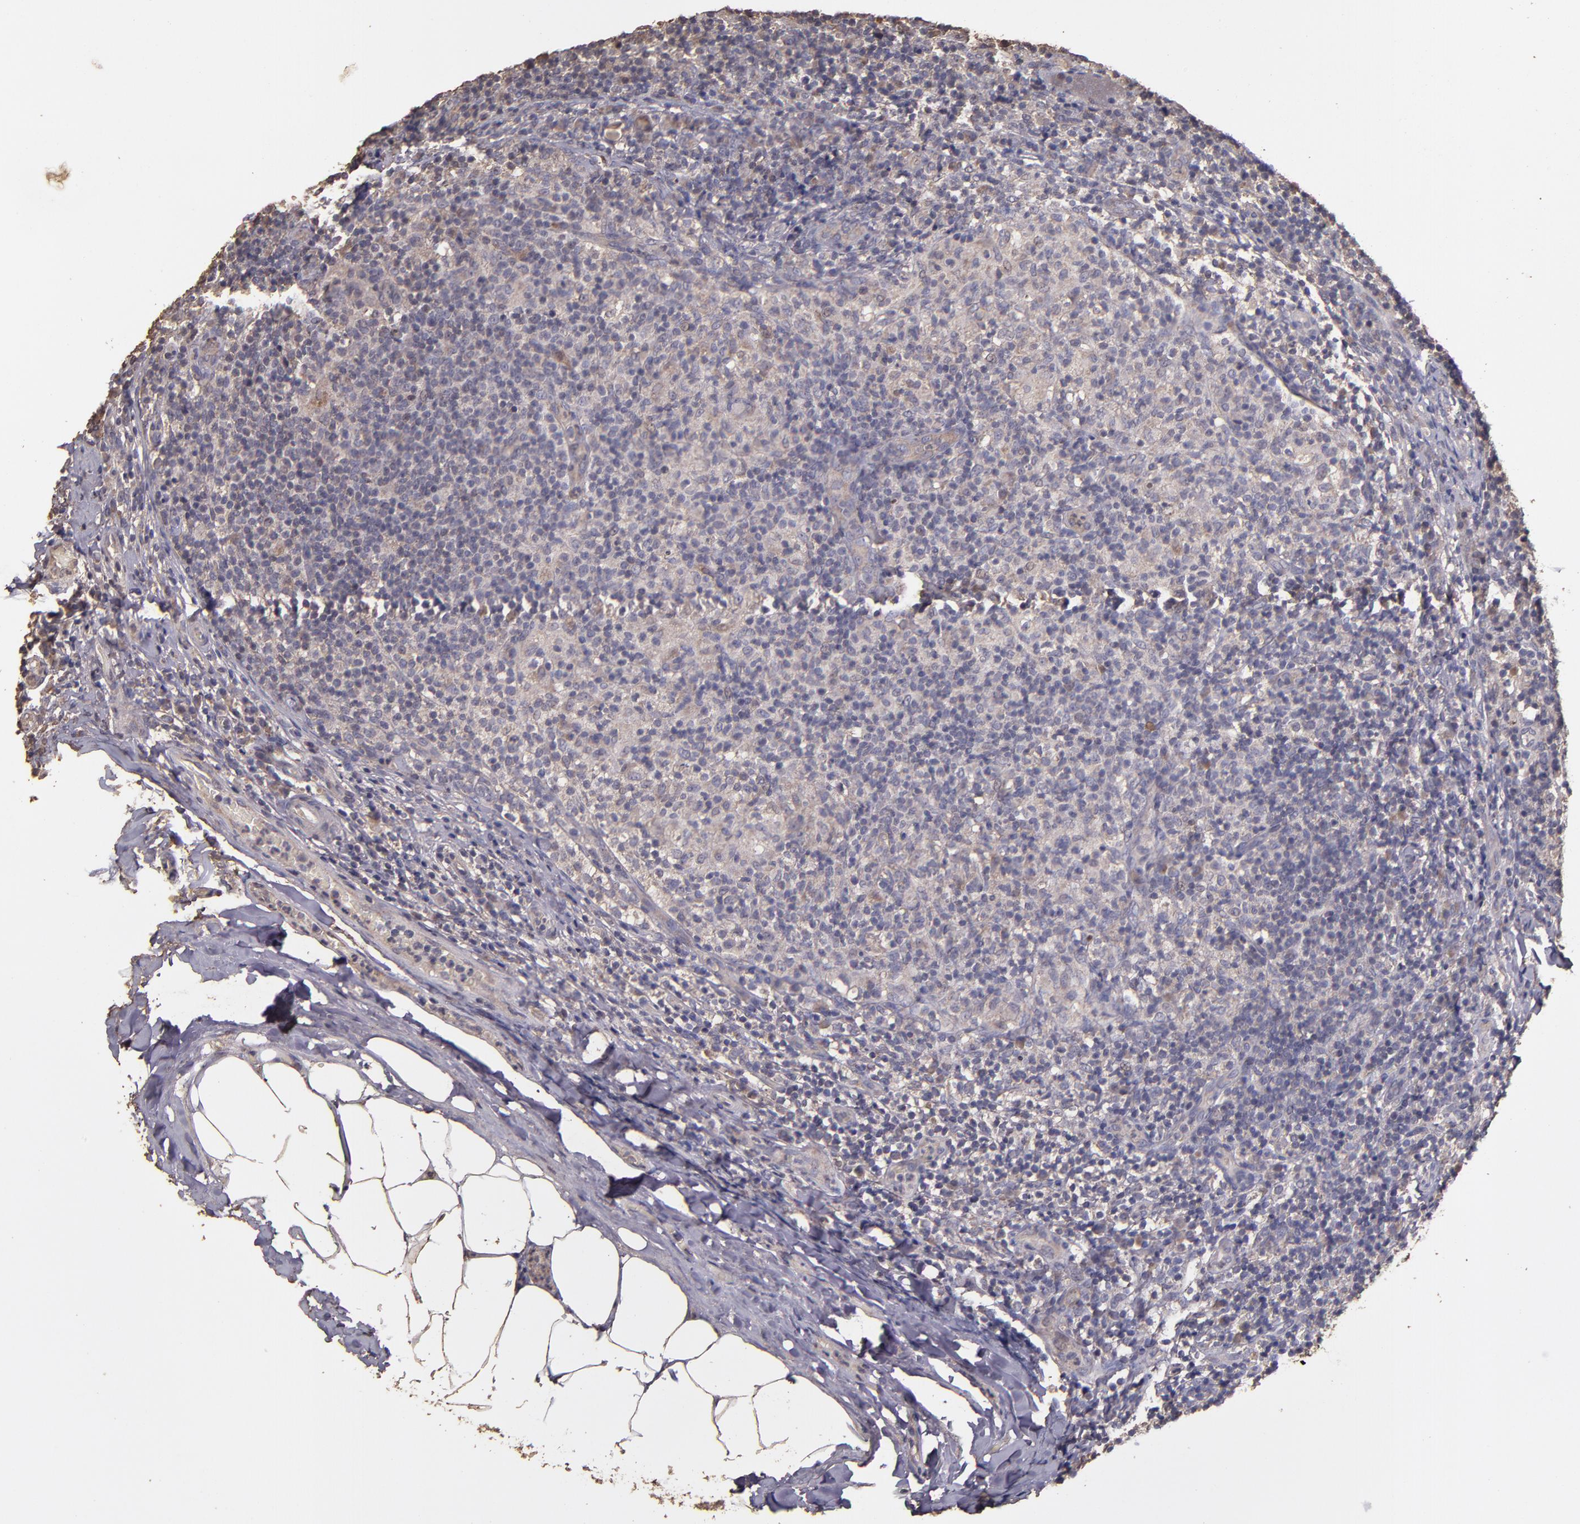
{"staining": {"intensity": "negative", "quantity": "none", "location": "none"}, "tissue": "lymph node", "cell_type": "Germinal center cells", "image_type": "normal", "snomed": [{"axis": "morphology", "description": "Normal tissue, NOS"}, {"axis": "morphology", "description": "Inflammation, NOS"}, {"axis": "topography", "description": "Lymph node"}], "caption": "The immunohistochemistry (IHC) micrograph has no significant staining in germinal center cells of lymph node. (Brightfield microscopy of DAB immunohistochemistry (IHC) at high magnification).", "gene": "HECTD1", "patient": {"sex": "male", "age": 46}}